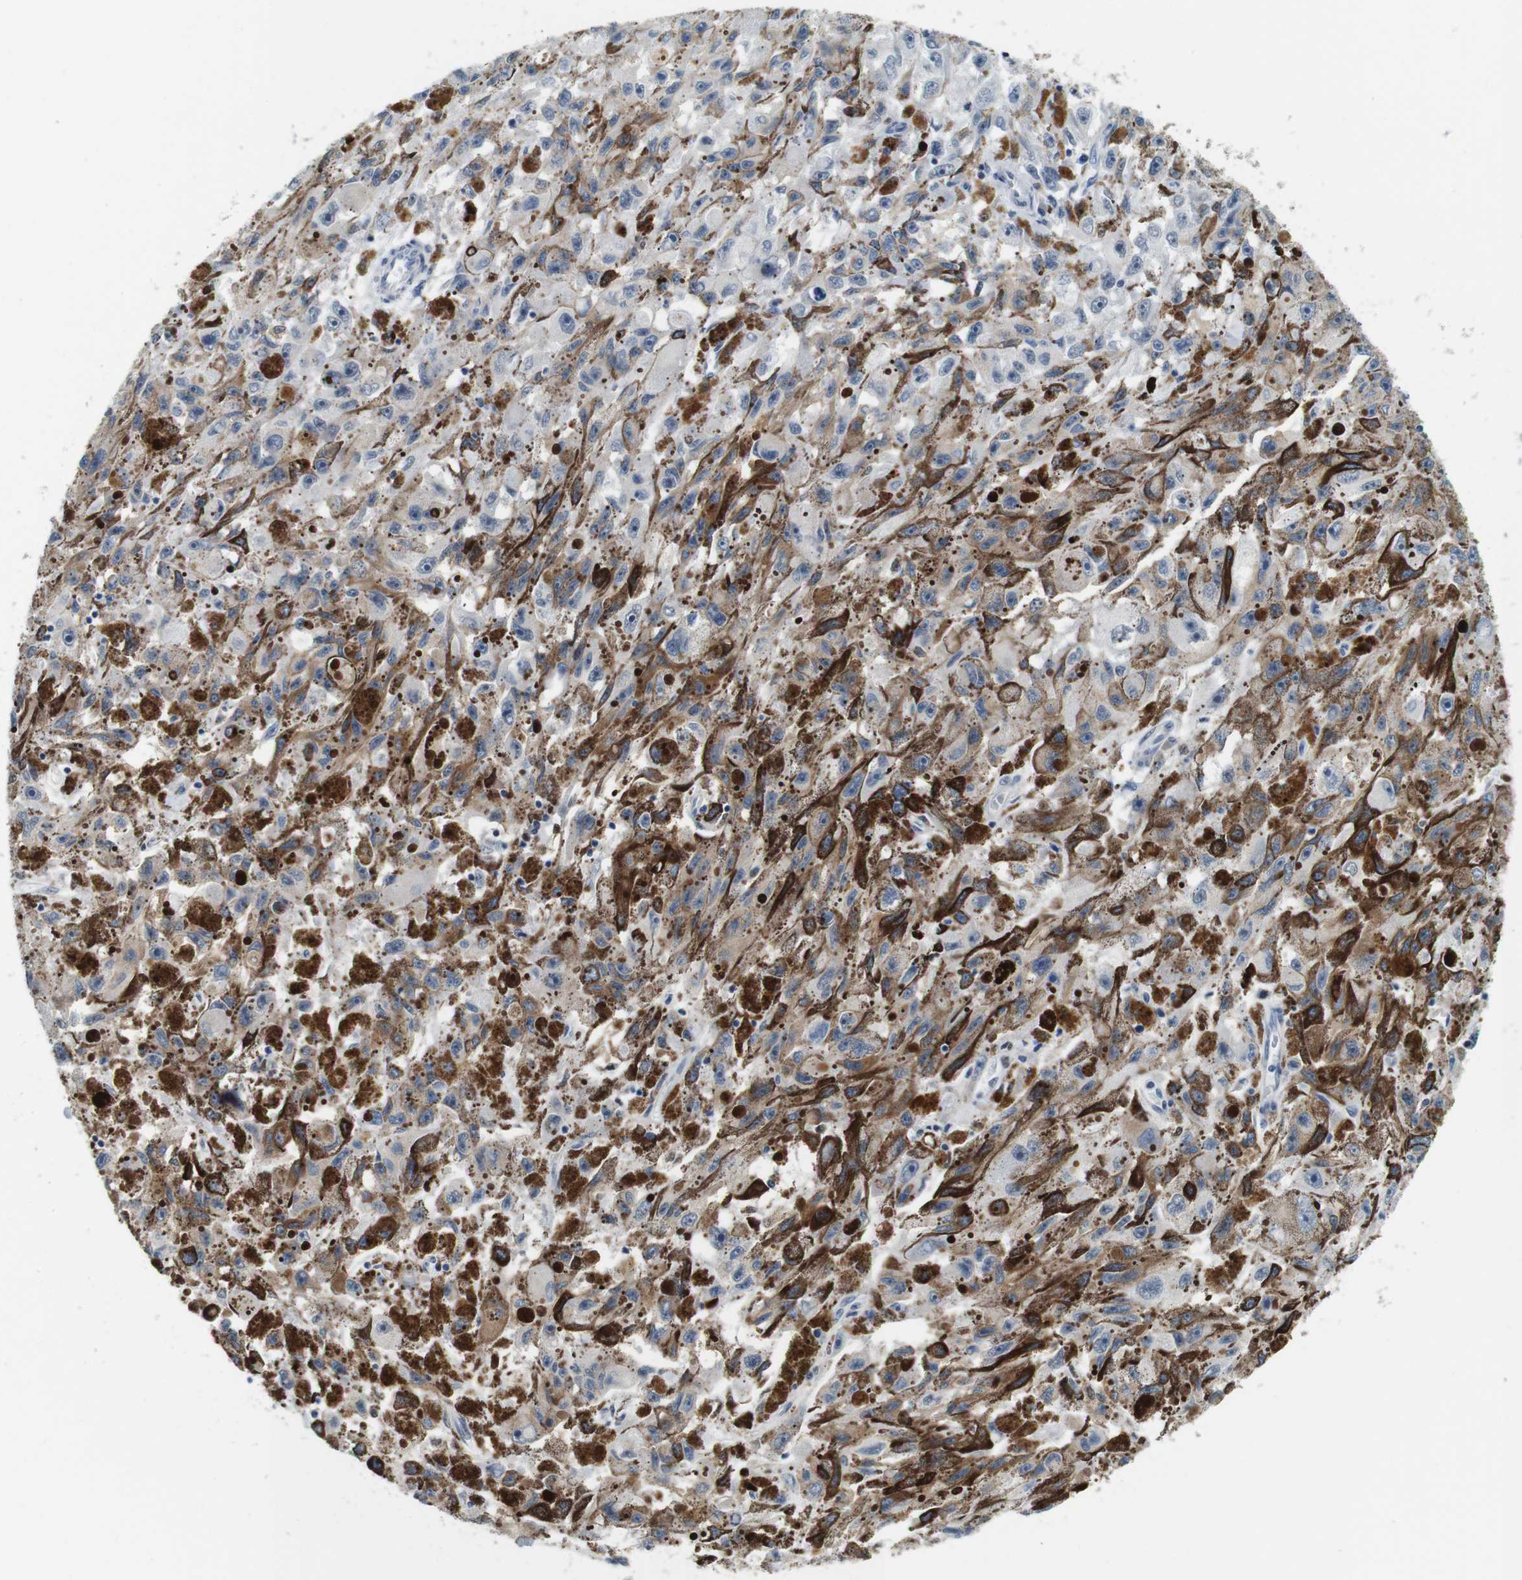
{"staining": {"intensity": "negative", "quantity": "none", "location": "none"}, "tissue": "melanoma", "cell_type": "Tumor cells", "image_type": "cancer", "snomed": [{"axis": "morphology", "description": "Malignant melanoma, NOS"}, {"axis": "topography", "description": "Skin"}], "caption": "DAB immunohistochemical staining of melanoma exhibits no significant positivity in tumor cells. (Brightfield microscopy of DAB (3,3'-diaminobenzidine) IHC at high magnification).", "gene": "IRF8", "patient": {"sex": "female", "age": 104}}